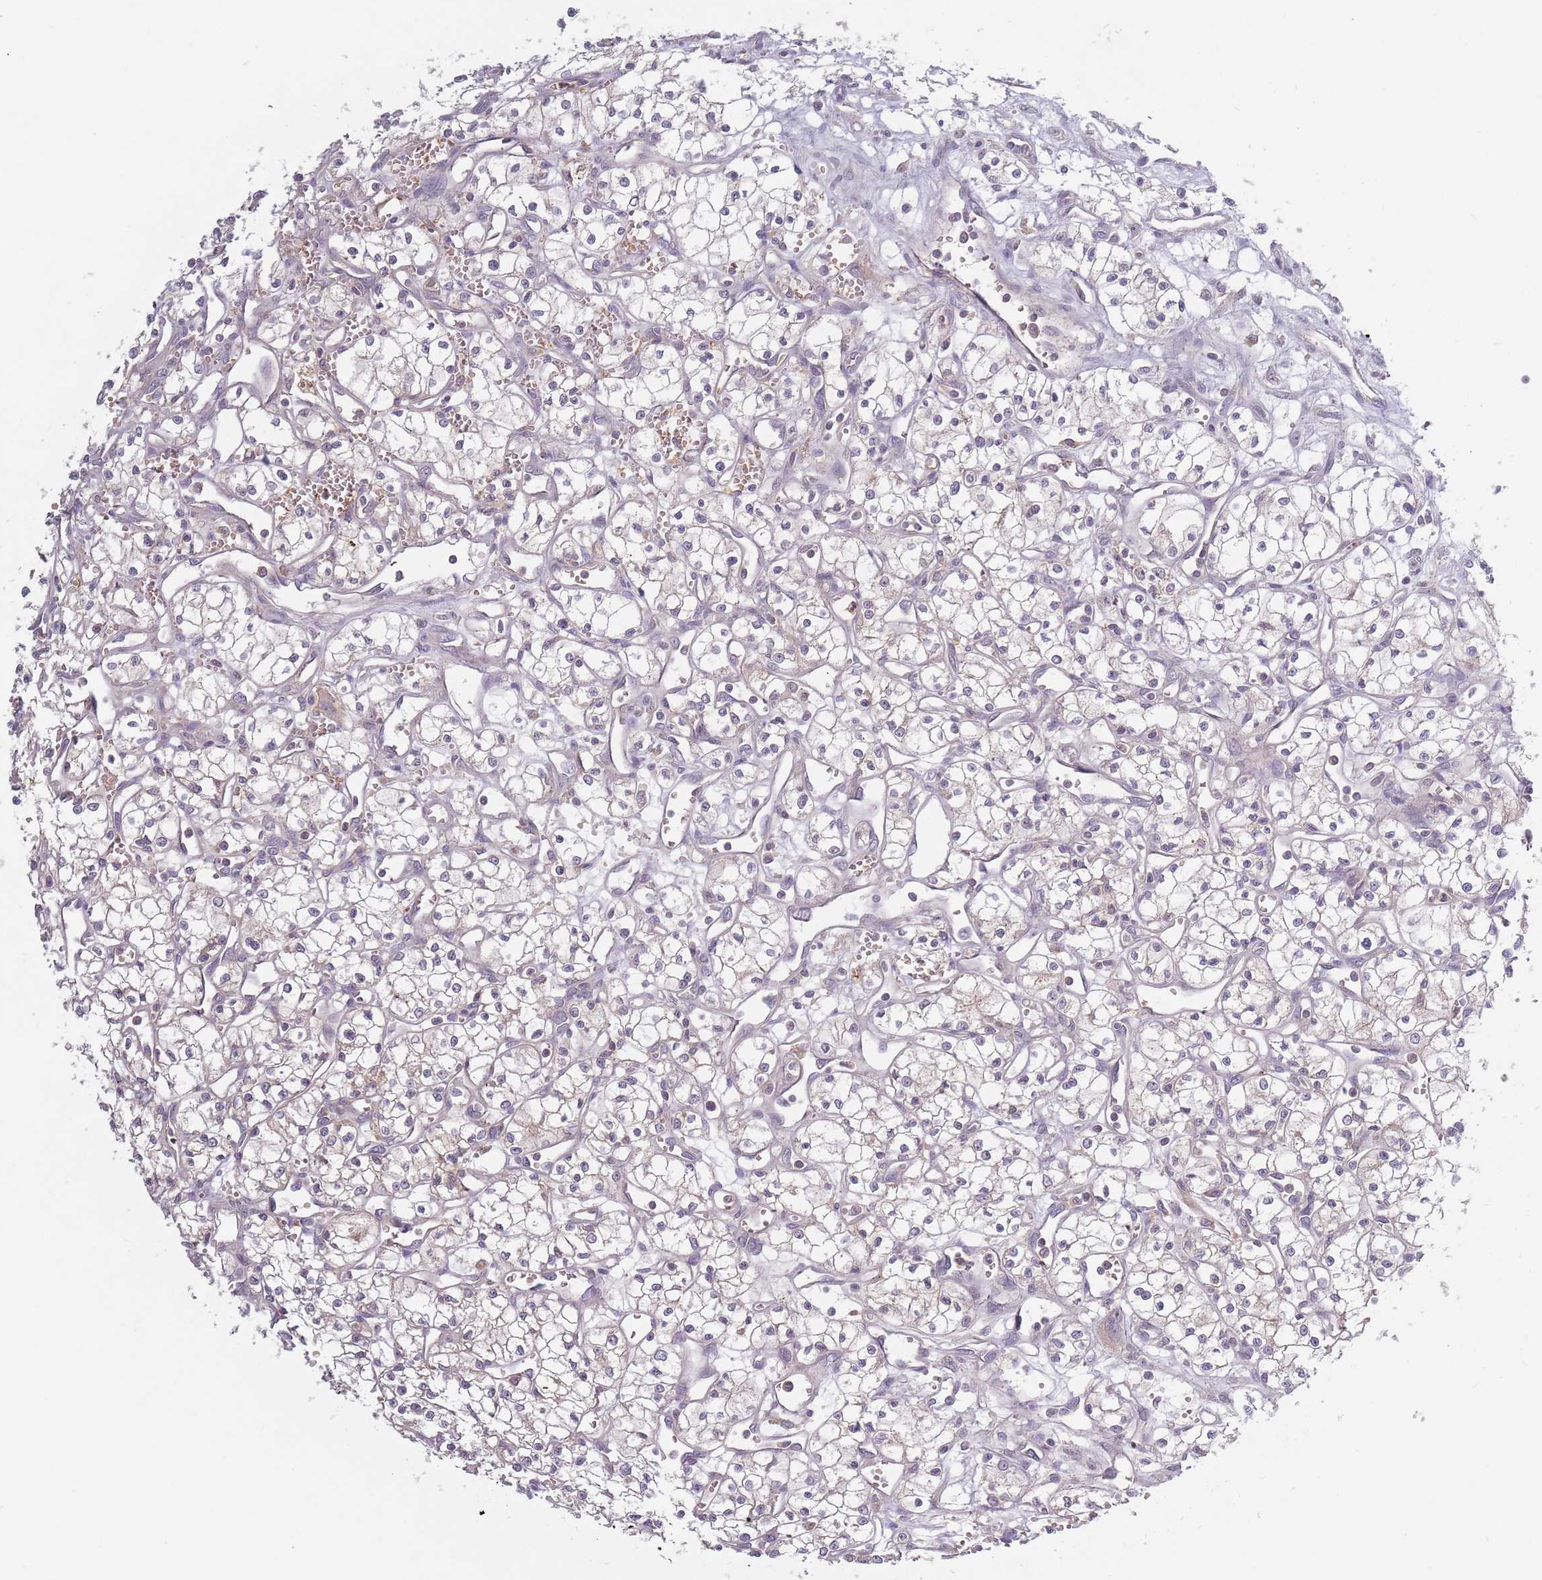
{"staining": {"intensity": "weak", "quantity": "<25%", "location": "cytoplasmic/membranous"}, "tissue": "renal cancer", "cell_type": "Tumor cells", "image_type": "cancer", "snomed": [{"axis": "morphology", "description": "Adenocarcinoma, NOS"}, {"axis": "topography", "description": "Kidney"}], "caption": "Tumor cells show no significant protein staining in renal adenocarcinoma. (Brightfield microscopy of DAB (3,3'-diaminobenzidine) immunohistochemistry at high magnification).", "gene": "ASB13", "patient": {"sex": "male", "age": 59}}